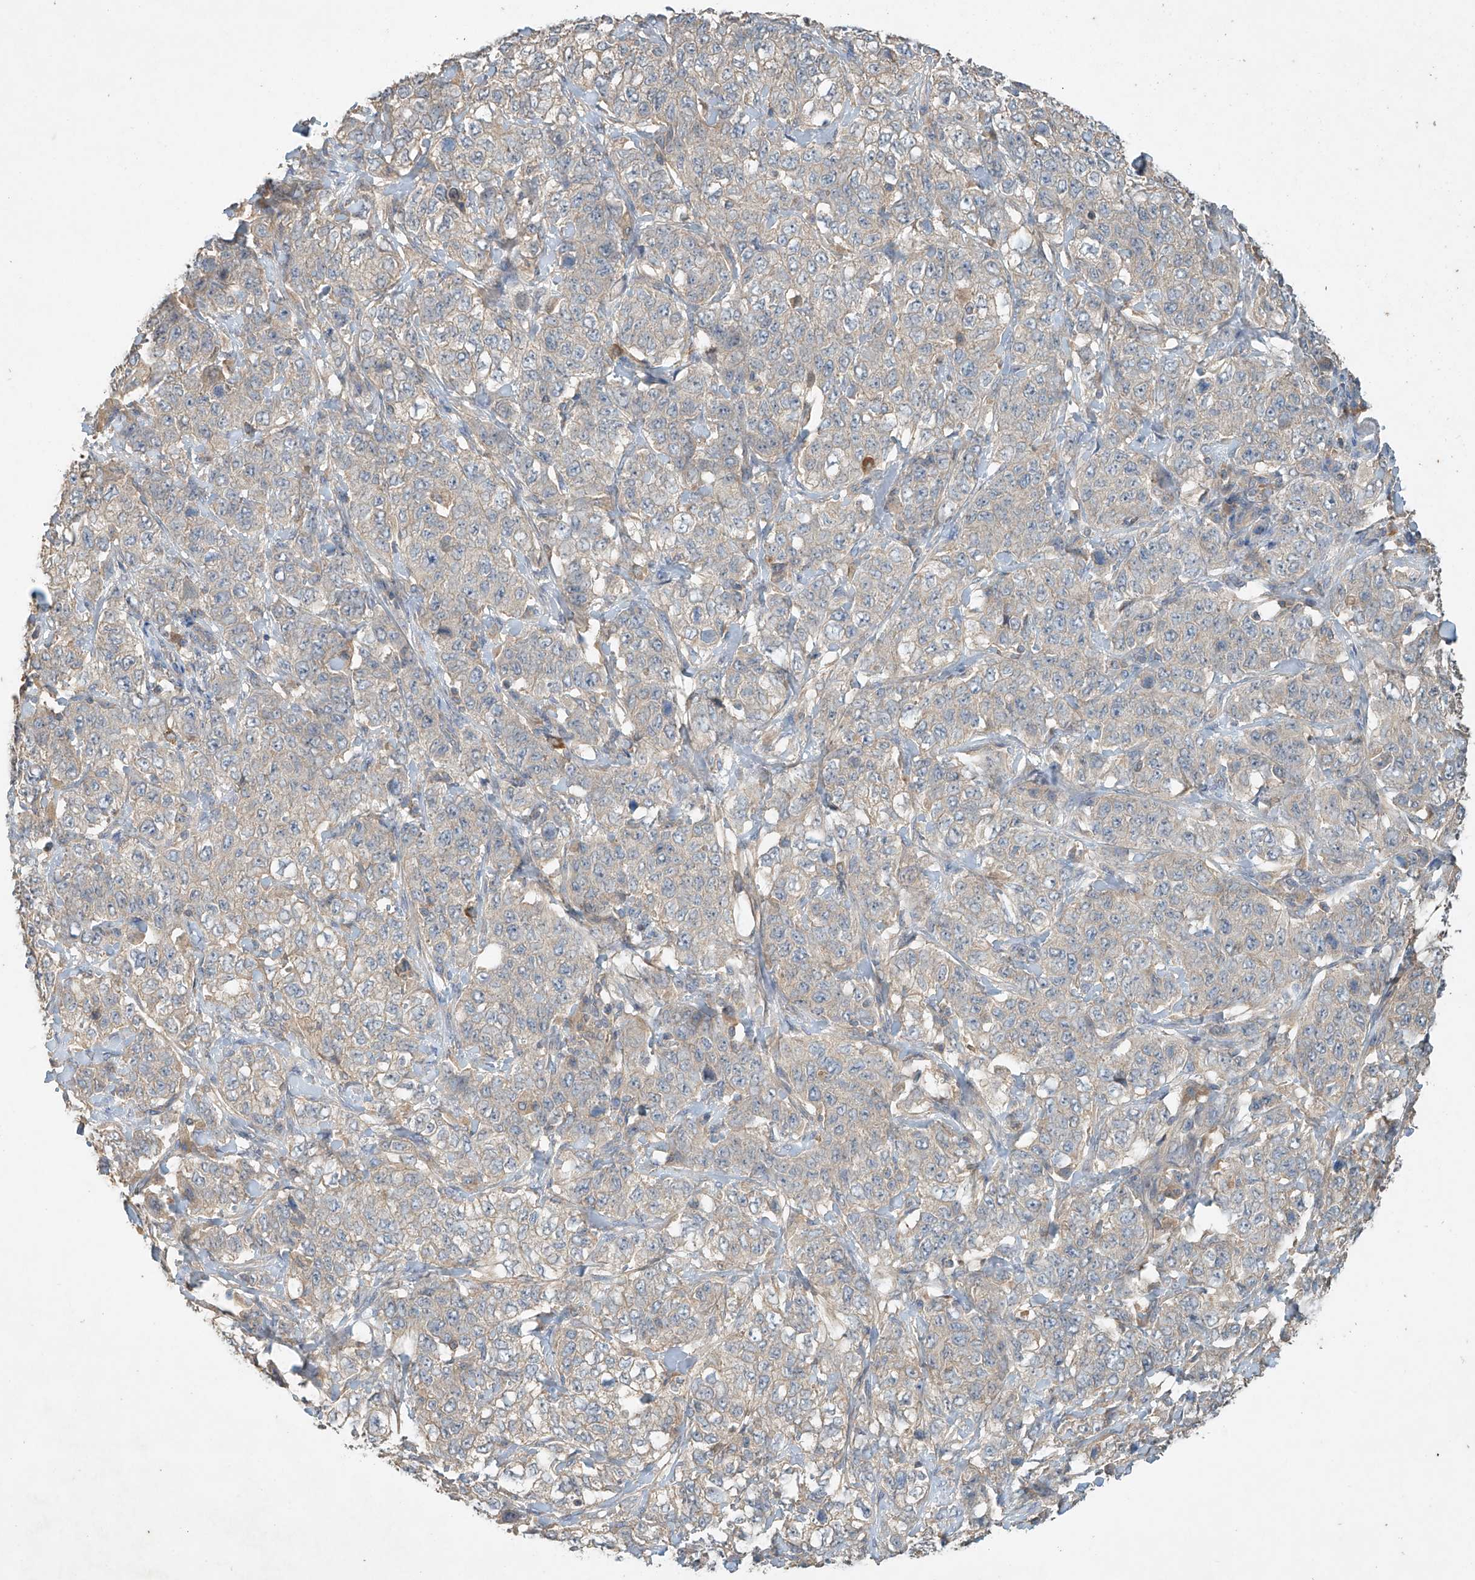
{"staining": {"intensity": "negative", "quantity": "none", "location": "none"}, "tissue": "stomach cancer", "cell_type": "Tumor cells", "image_type": "cancer", "snomed": [{"axis": "morphology", "description": "Adenocarcinoma, NOS"}, {"axis": "topography", "description": "Stomach"}], "caption": "Immunohistochemical staining of stomach cancer reveals no significant positivity in tumor cells.", "gene": "GNB1L", "patient": {"sex": "male", "age": 48}}